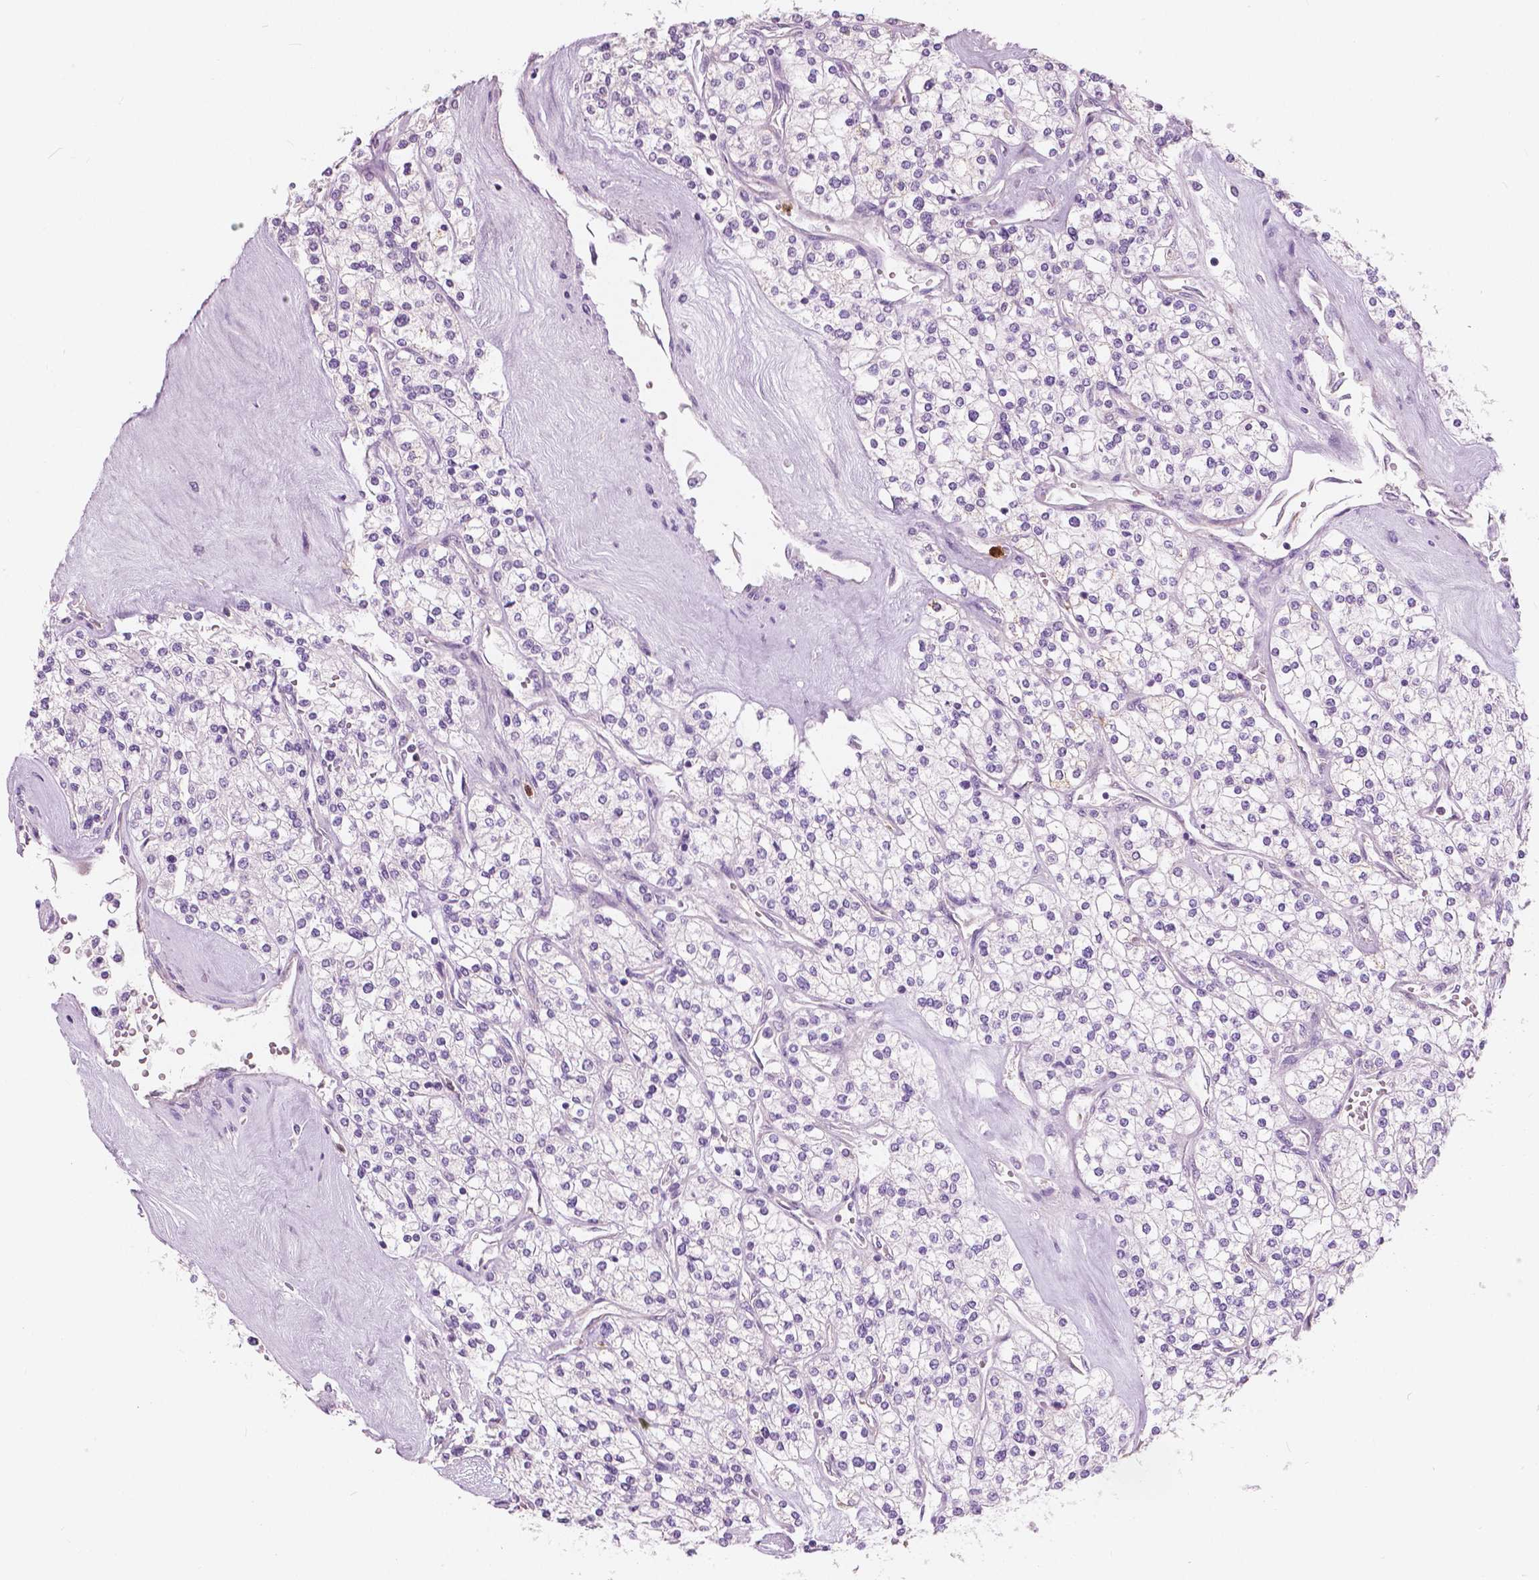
{"staining": {"intensity": "negative", "quantity": "none", "location": "none"}, "tissue": "renal cancer", "cell_type": "Tumor cells", "image_type": "cancer", "snomed": [{"axis": "morphology", "description": "Adenocarcinoma, NOS"}, {"axis": "topography", "description": "Kidney"}], "caption": "There is no significant positivity in tumor cells of renal cancer (adenocarcinoma).", "gene": "CXCR2", "patient": {"sex": "male", "age": 80}}